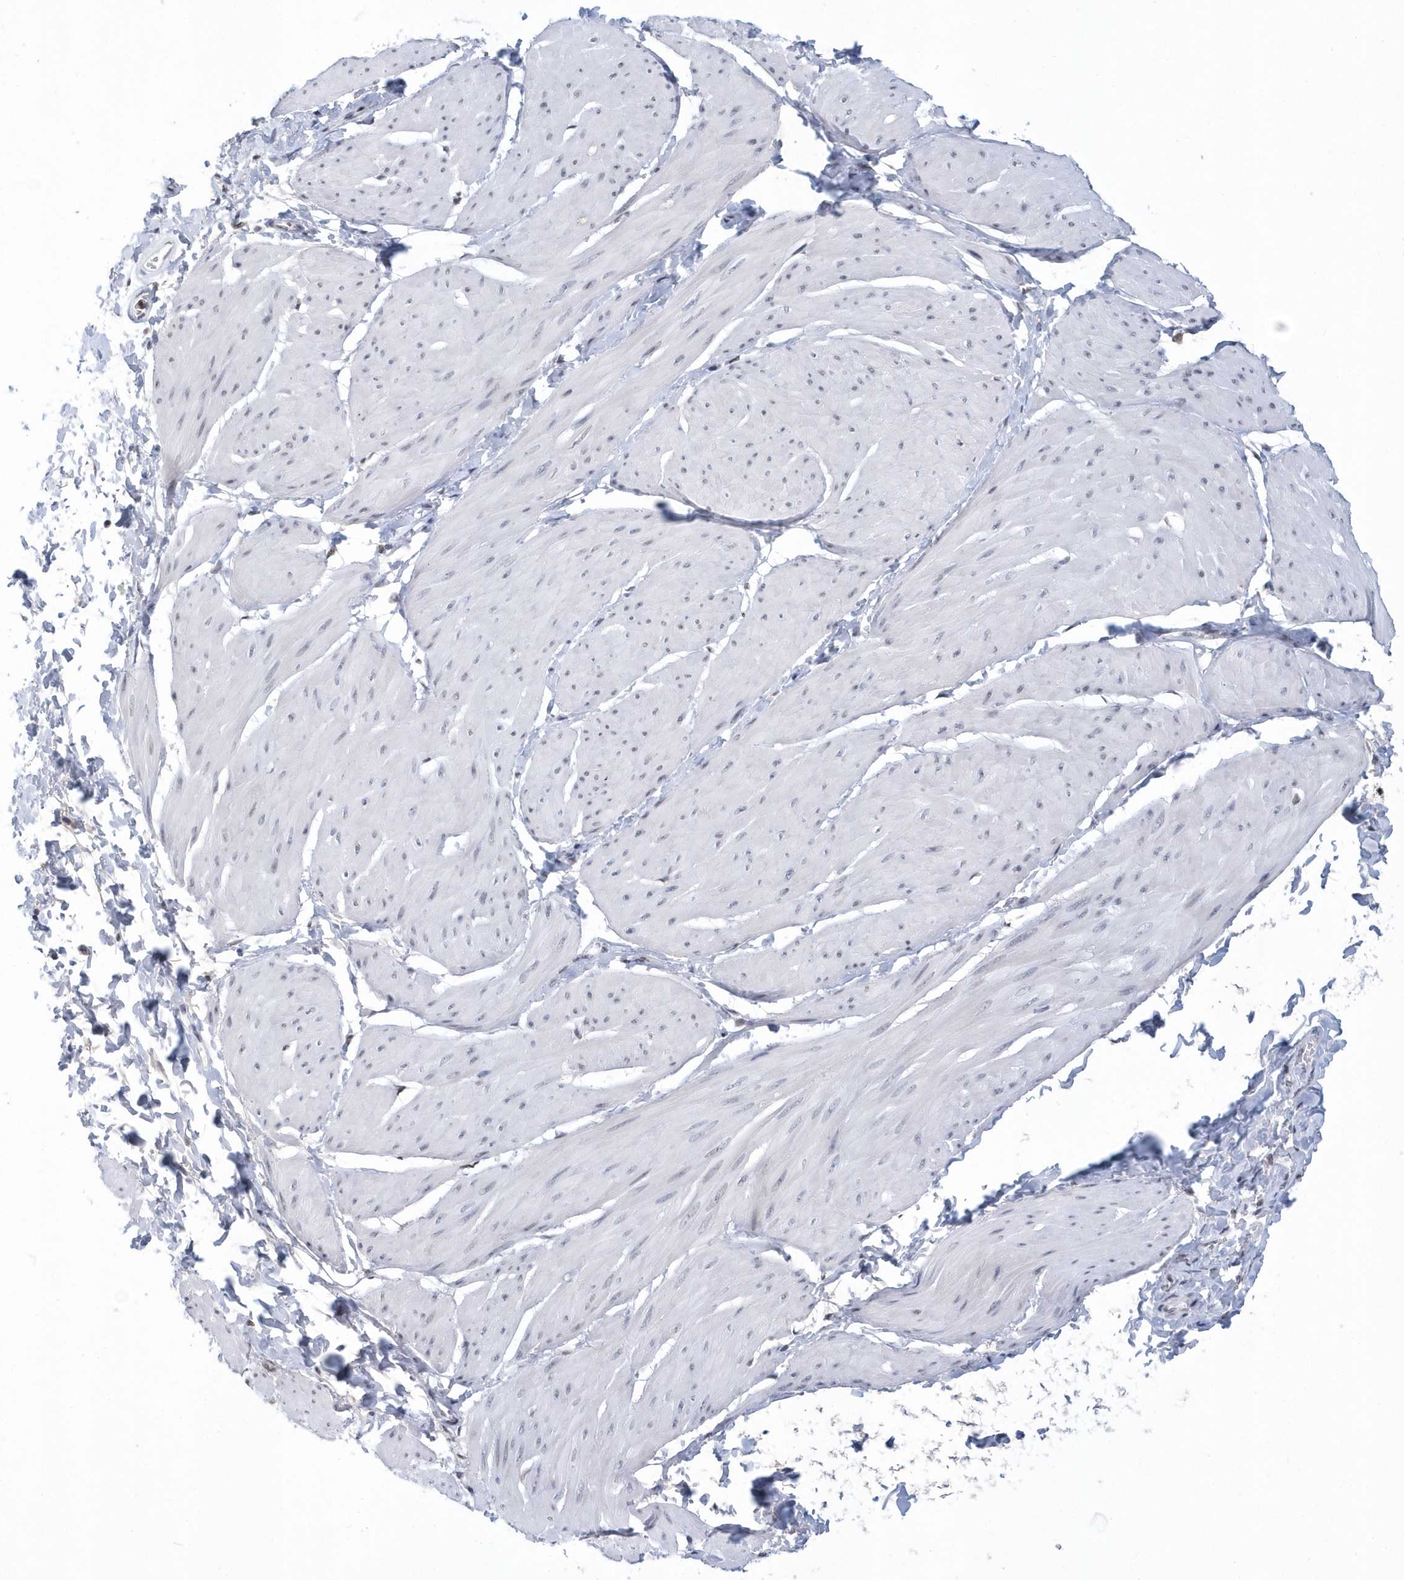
{"staining": {"intensity": "negative", "quantity": "none", "location": "none"}, "tissue": "smooth muscle", "cell_type": "Smooth muscle cells", "image_type": "normal", "snomed": [{"axis": "morphology", "description": "Urothelial carcinoma, High grade"}, {"axis": "topography", "description": "Urinary bladder"}], "caption": "An IHC photomicrograph of benign smooth muscle is shown. There is no staining in smooth muscle cells of smooth muscle.", "gene": "VWA5B2", "patient": {"sex": "male", "age": 46}}